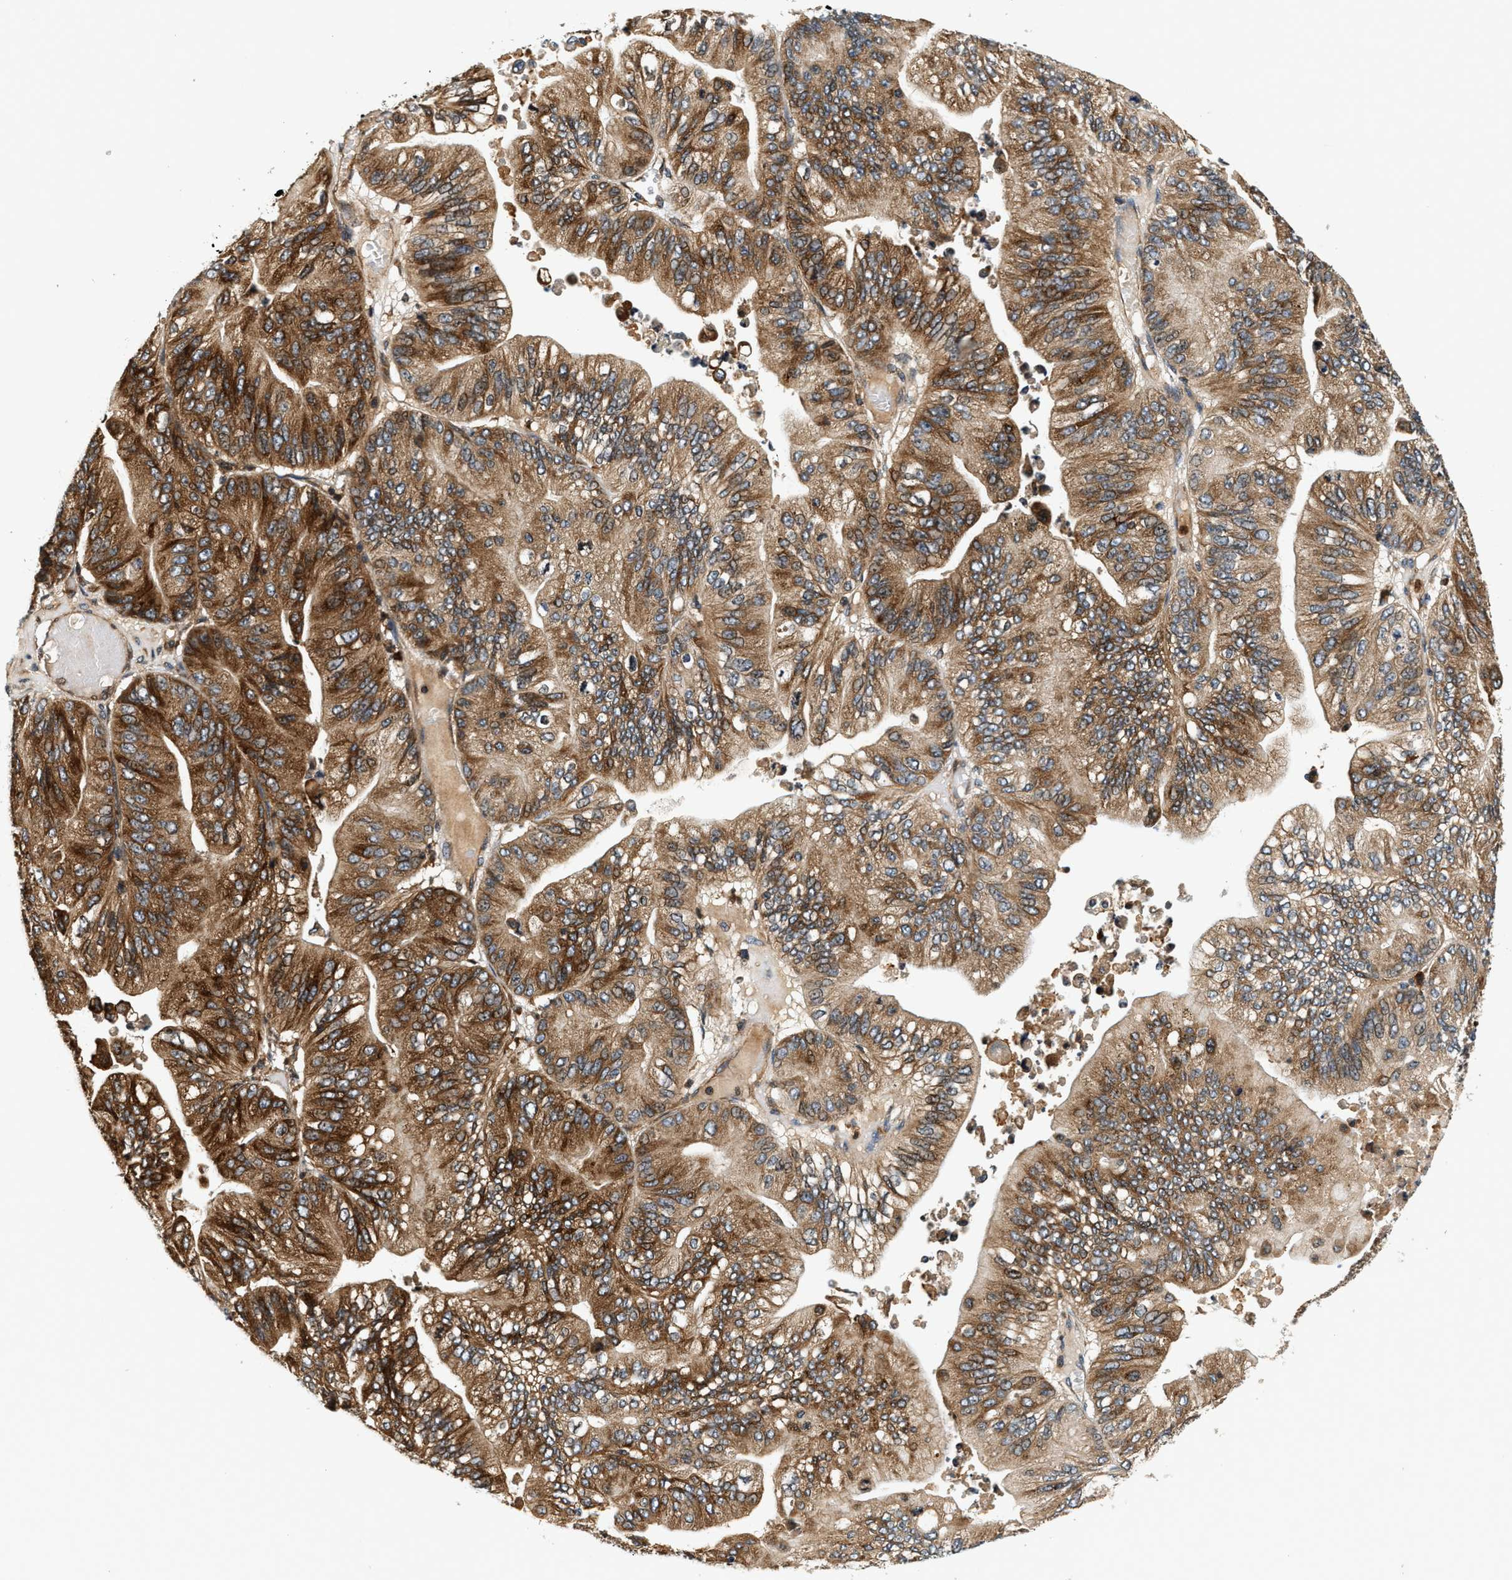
{"staining": {"intensity": "strong", "quantity": ">75%", "location": "cytoplasmic/membranous"}, "tissue": "ovarian cancer", "cell_type": "Tumor cells", "image_type": "cancer", "snomed": [{"axis": "morphology", "description": "Cystadenocarcinoma, mucinous, NOS"}, {"axis": "topography", "description": "Ovary"}], "caption": "Immunohistochemistry (IHC) of human ovarian mucinous cystadenocarcinoma demonstrates high levels of strong cytoplasmic/membranous positivity in about >75% of tumor cells.", "gene": "SAMD9", "patient": {"sex": "female", "age": 61}}